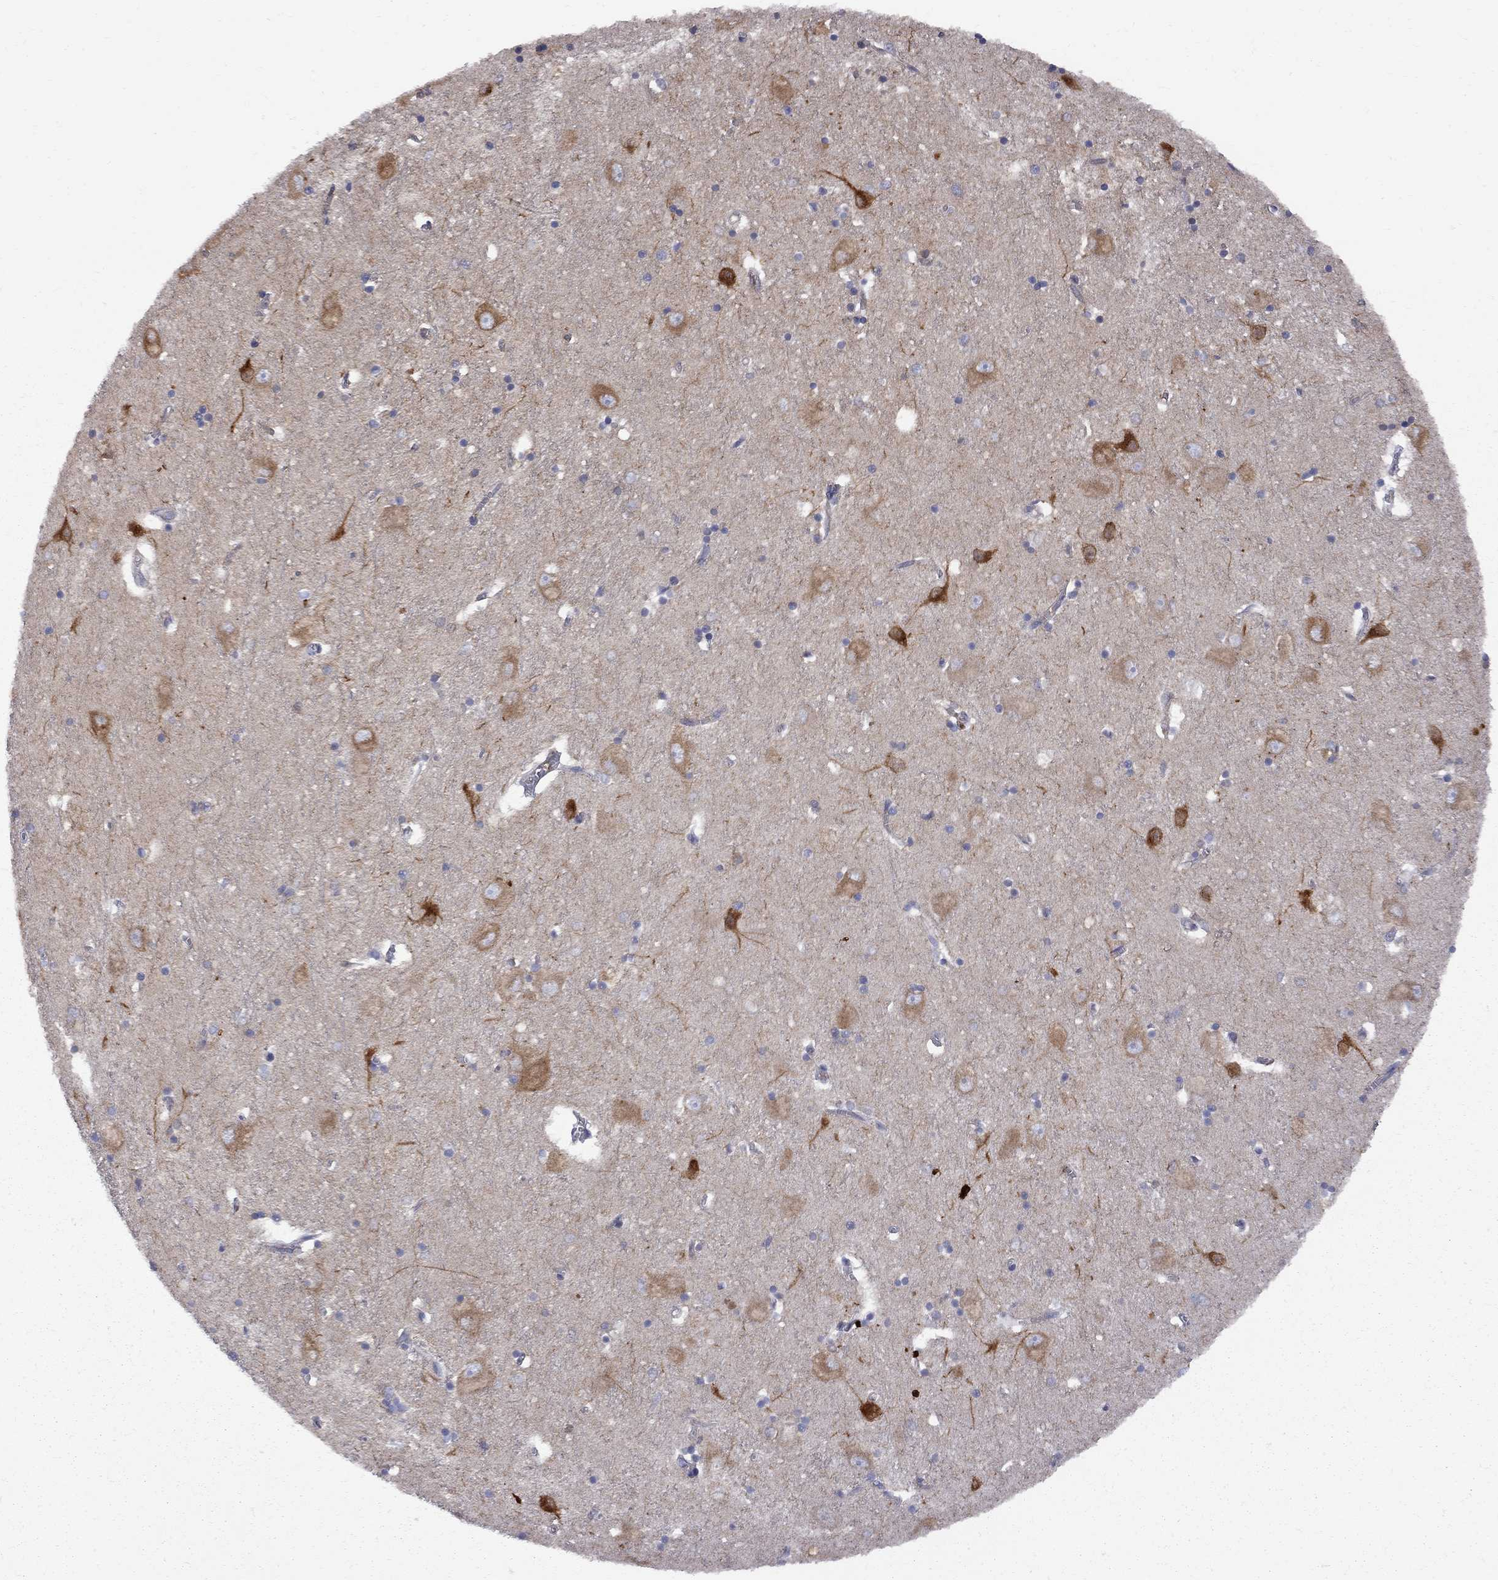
{"staining": {"intensity": "negative", "quantity": "none", "location": "none"}, "tissue": "caudate", "cell_type": "Glial cells", "image_type": "normal", "snomed": [{"axis": "morphology", "description": "Normal tissue, NOS"}, {"axis": "topography", "description": "Lateral ventricle wall"}], "caption": "An image of caudate stained for a protein demonstrates no brown staining in glial cells. (DAB (3,3'-diaminobenzidine) IHC with hematoxylin counter stain).", "gene": "MTHFR", "patient": {"sex": "male", "age": 54}}